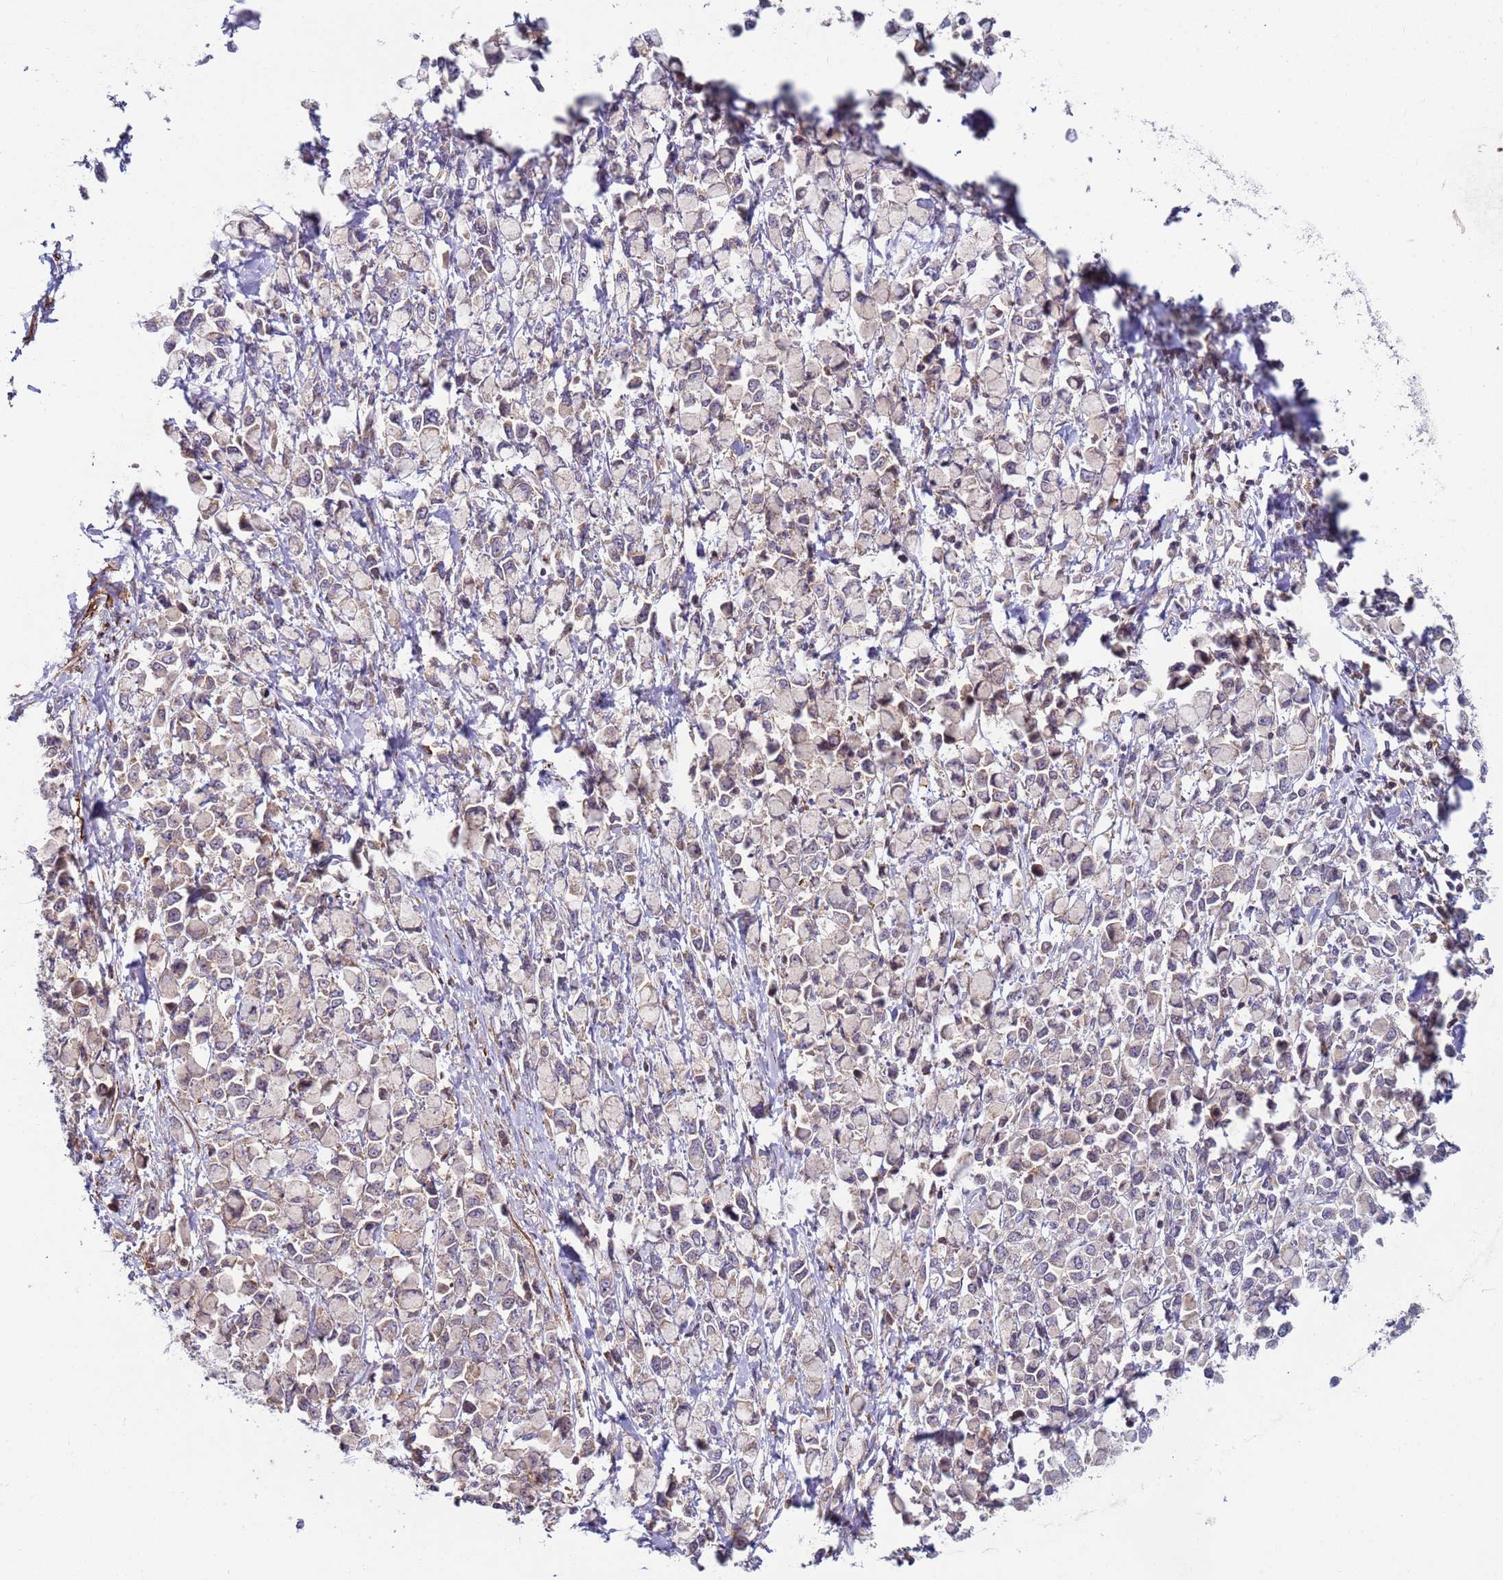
{"staining": {"intensity": "weak", "quantity": "<25%", "location": "cytoplasmic/membranous"}, "tissue": "stomach cancer", "cell_type": "Tumor cells", "image_type": "cancer", "snomed": [{"axis": "morphology", "description": "Adenocarcinoma, NOS"}, {"axis": "topography", "description": "Stomach"}], "caption": "DAB (3,3'-diaminobenzidine) immunohistochemical staining of human stomach cancer demonstrates no significant positivity in tumor cells.", "gene": "SNAPC4", "patient": {"sex": "female", "age": 81}}